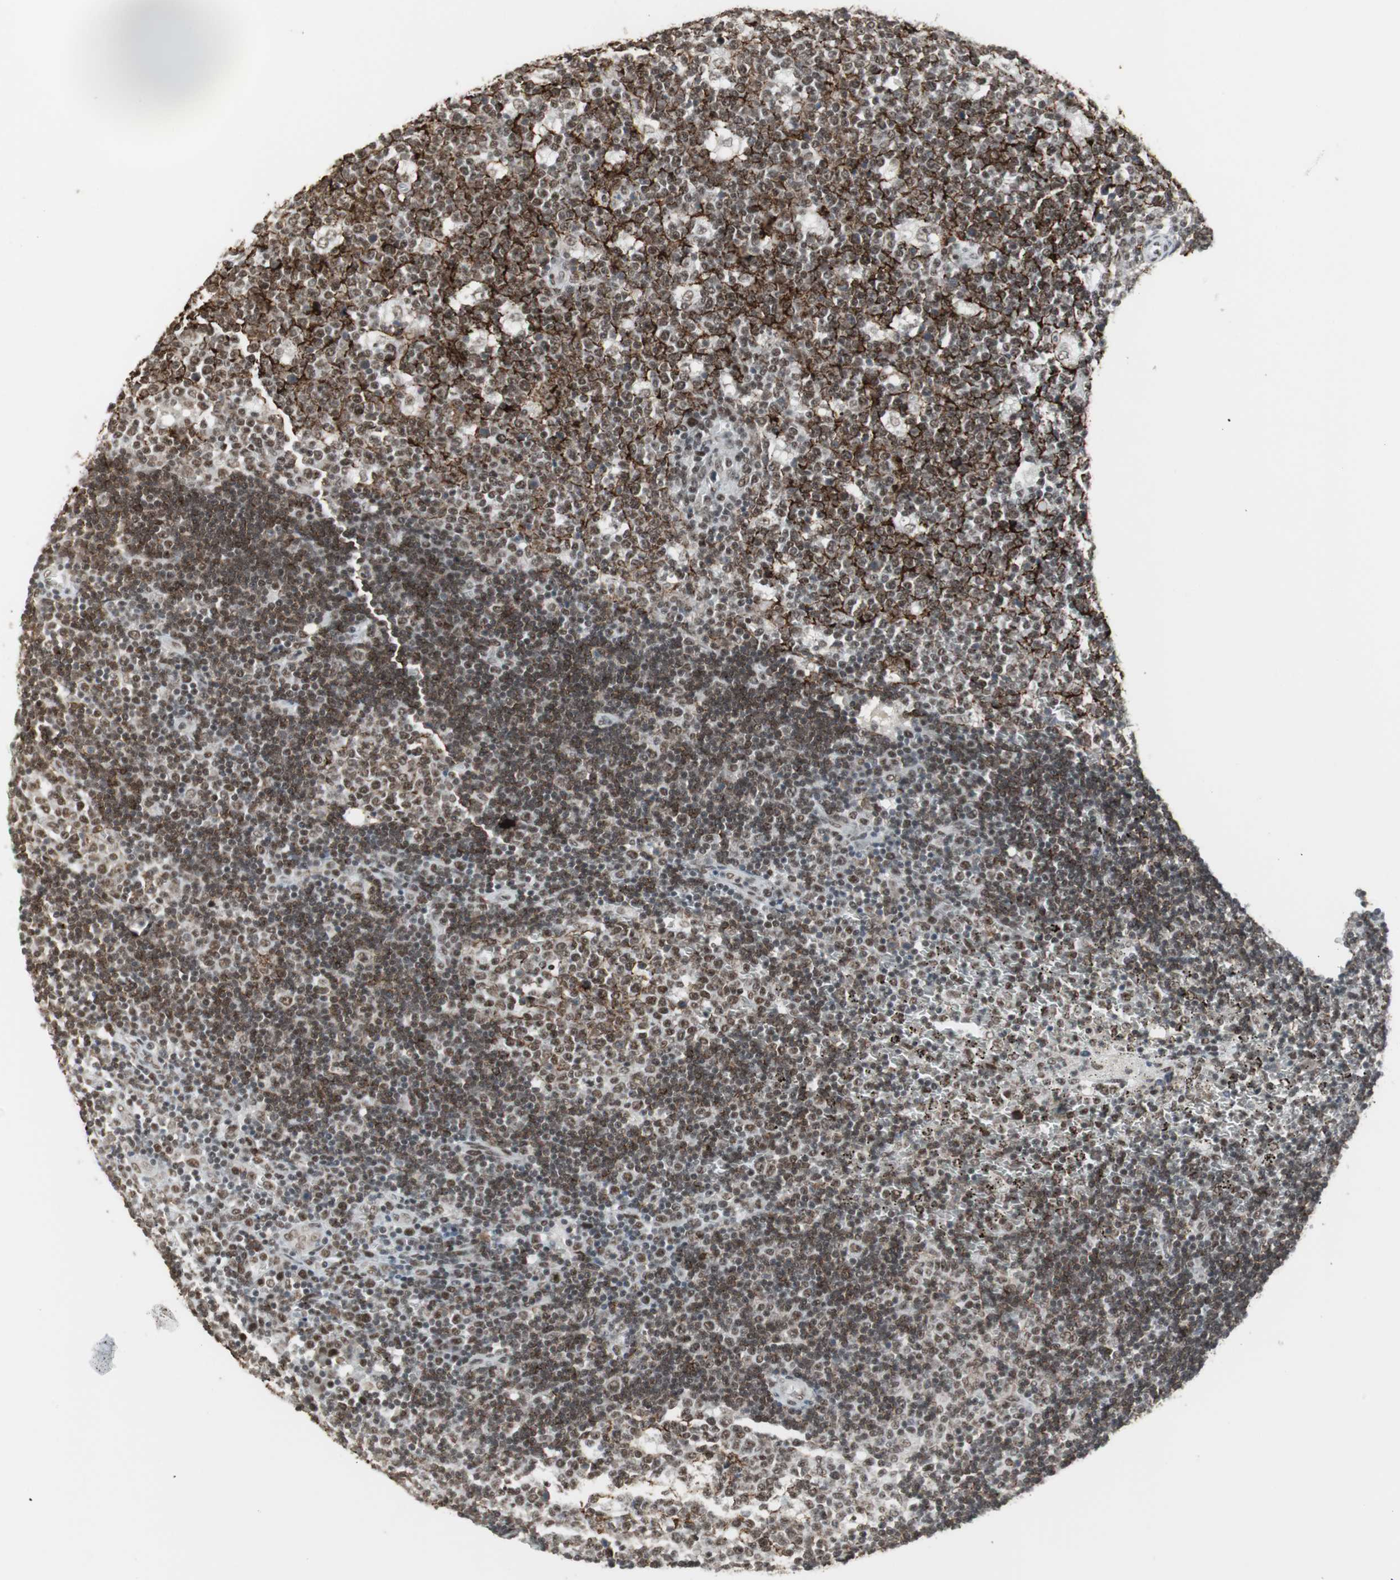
{"staining": {"intensity": "strong", "quantity": ">75%", "location": "cytoplasmic/membranous,nuclear"}, "tissue": "lymph node", "cell_type": "Germinal center cells", "image_type": "normal", "snomed": [{"axis": "morphology", "description": "Normal tissue, NOS"}, {"axis": "topography", "description": "Lymph node"}, {"axis": "topography", "description": "Salivary gland"}], "caption": "A high amount of strong cytoplasmic/membranous,nuclear positivity is appreciated in about >75% of germinal center cells in unremarkable lymph node.", "gene": "RTF1", "patient": {"sex": "male", "age": 8}}